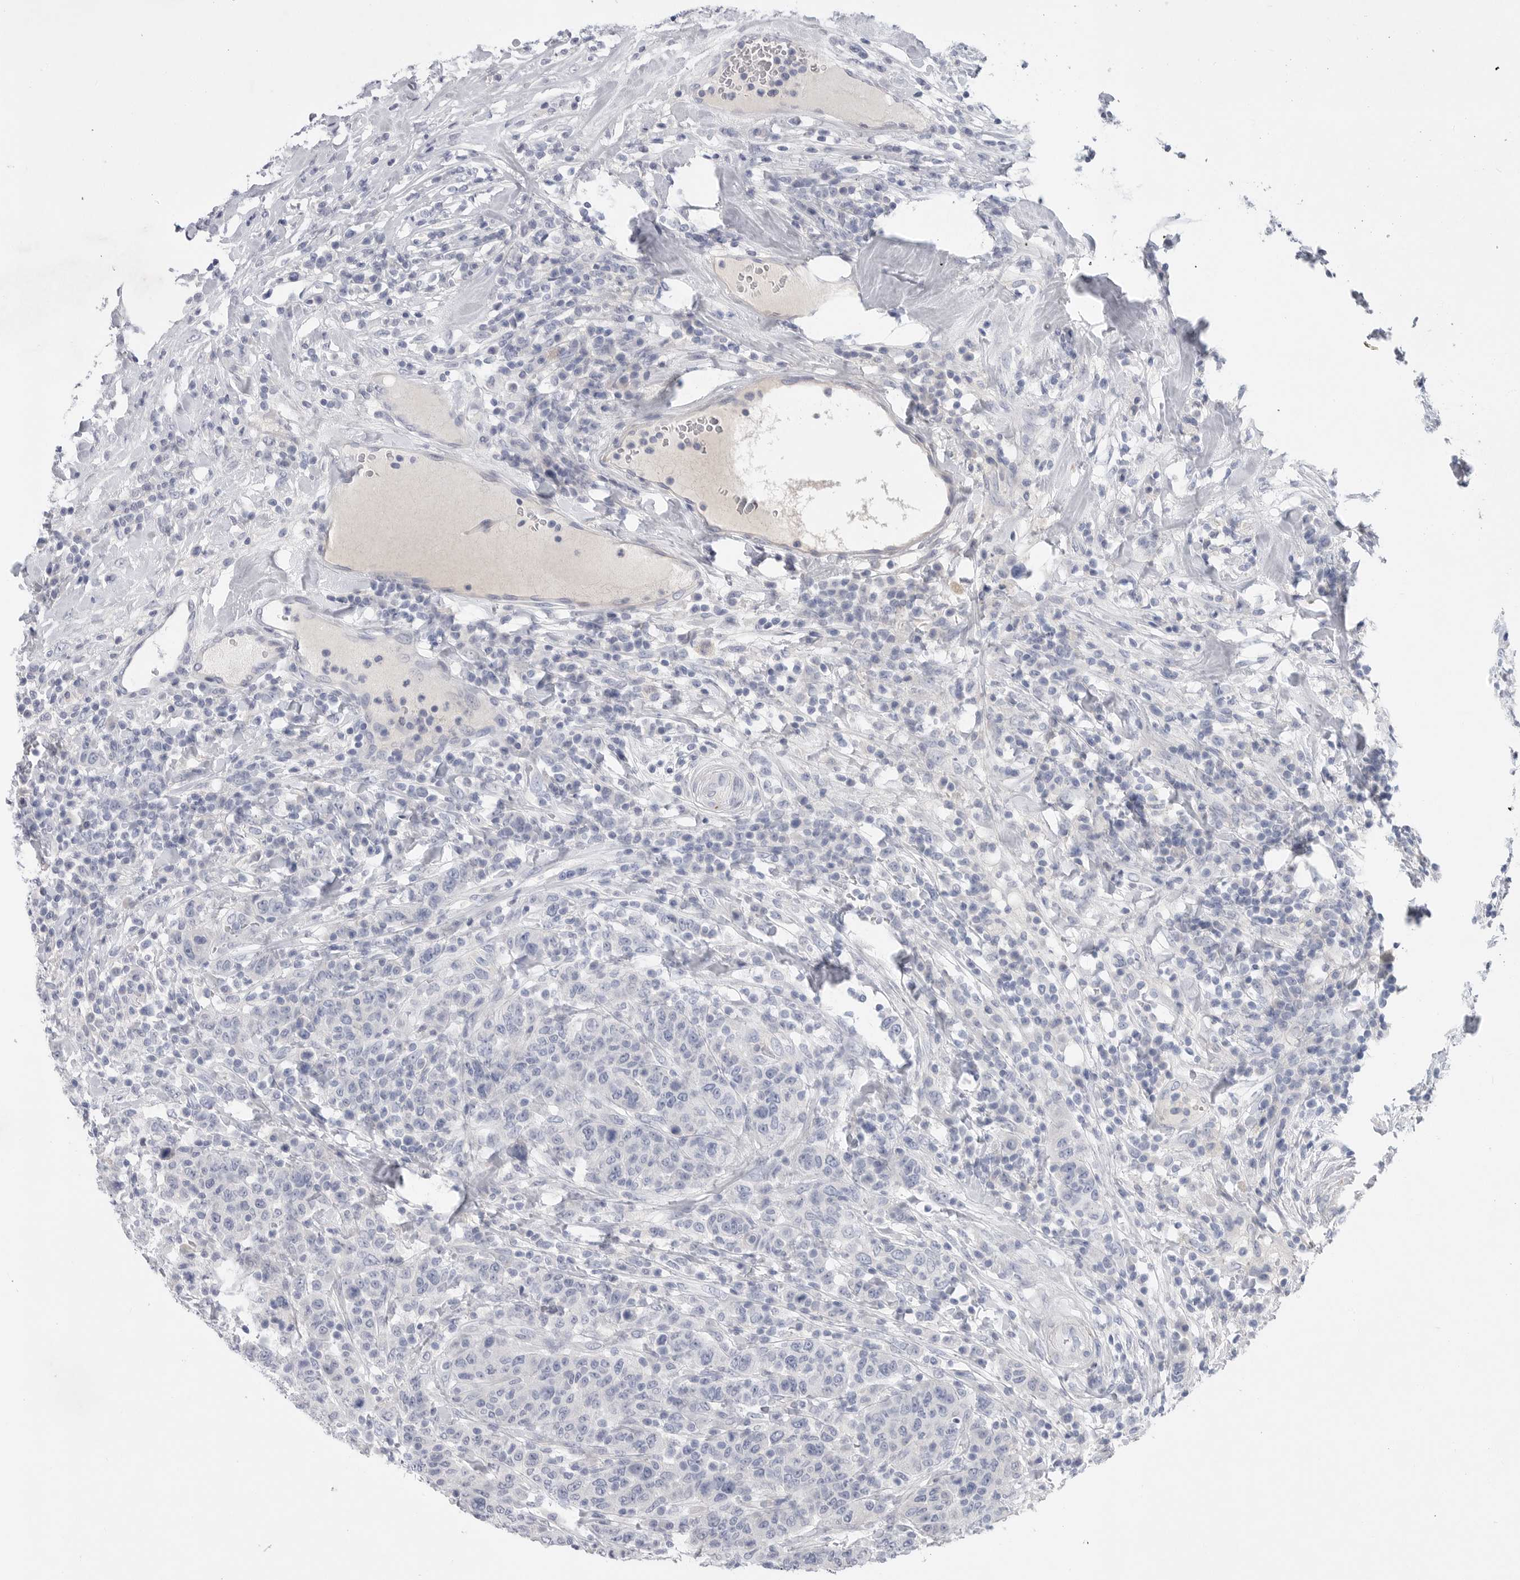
{"staining": {"intensity": "negative", "quantity": "none", "location": "none"}, "tissue": "breast cancer", "cell_type": "Tumor cells", "image_type": "cancer", "snomed": [{"axis": "morphology", "description": "Duct carcinoma"}, {"axis": "topography", "description": "Breast"}], "caption": "This image is of breast infiltrating ductal carcinoma stained with IHC to label a protein in brown with the nuclei are counter-stained blue. There is no positivity in tumor cells.", "gene": "CAMK2B", "patient": {"sex": "female", "age": 37}}